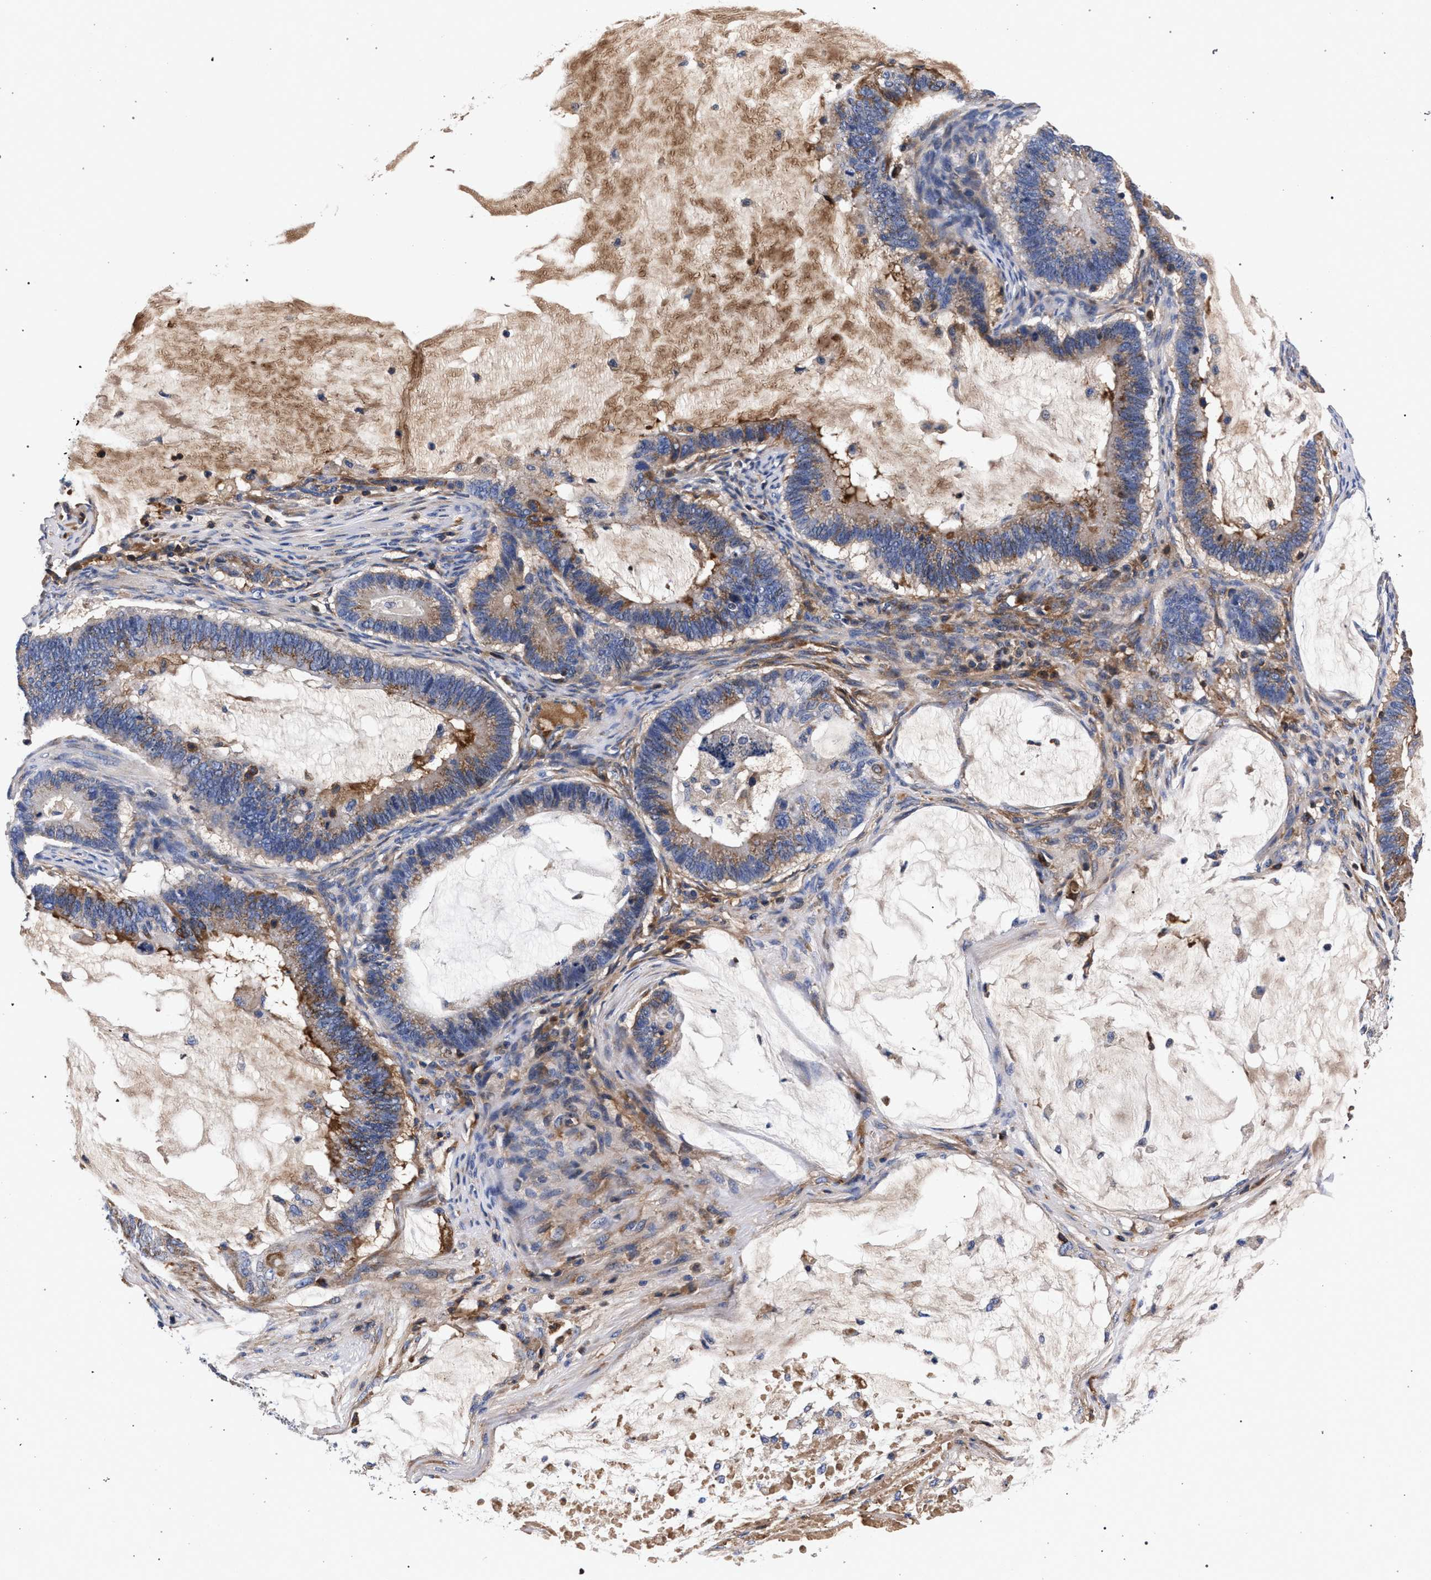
{"staining": {"intensity": "moderate", "quantity": ">75%", "location": "cytoplasmic/membranous"}, "tissue": "ovarian cancer", "cell_type": "Tumor cells", "image_type": "cancer", "snomed": [{"axis": "morphology", "description": "Cystadenocarcinoma, mucinous, NOS"}, {"axis": "topography", "description": "Ovary"}], "caption": "A micrograph showing moderate cytoplasmic/membranous staining in approximately >75% of tumor cells in mucinous cystadenocarcinoma (ovarian), as visualized by brown immunohistochemical staining.", "gene": "ACOX1", "patient": {"sex": "female", "age": 61}}